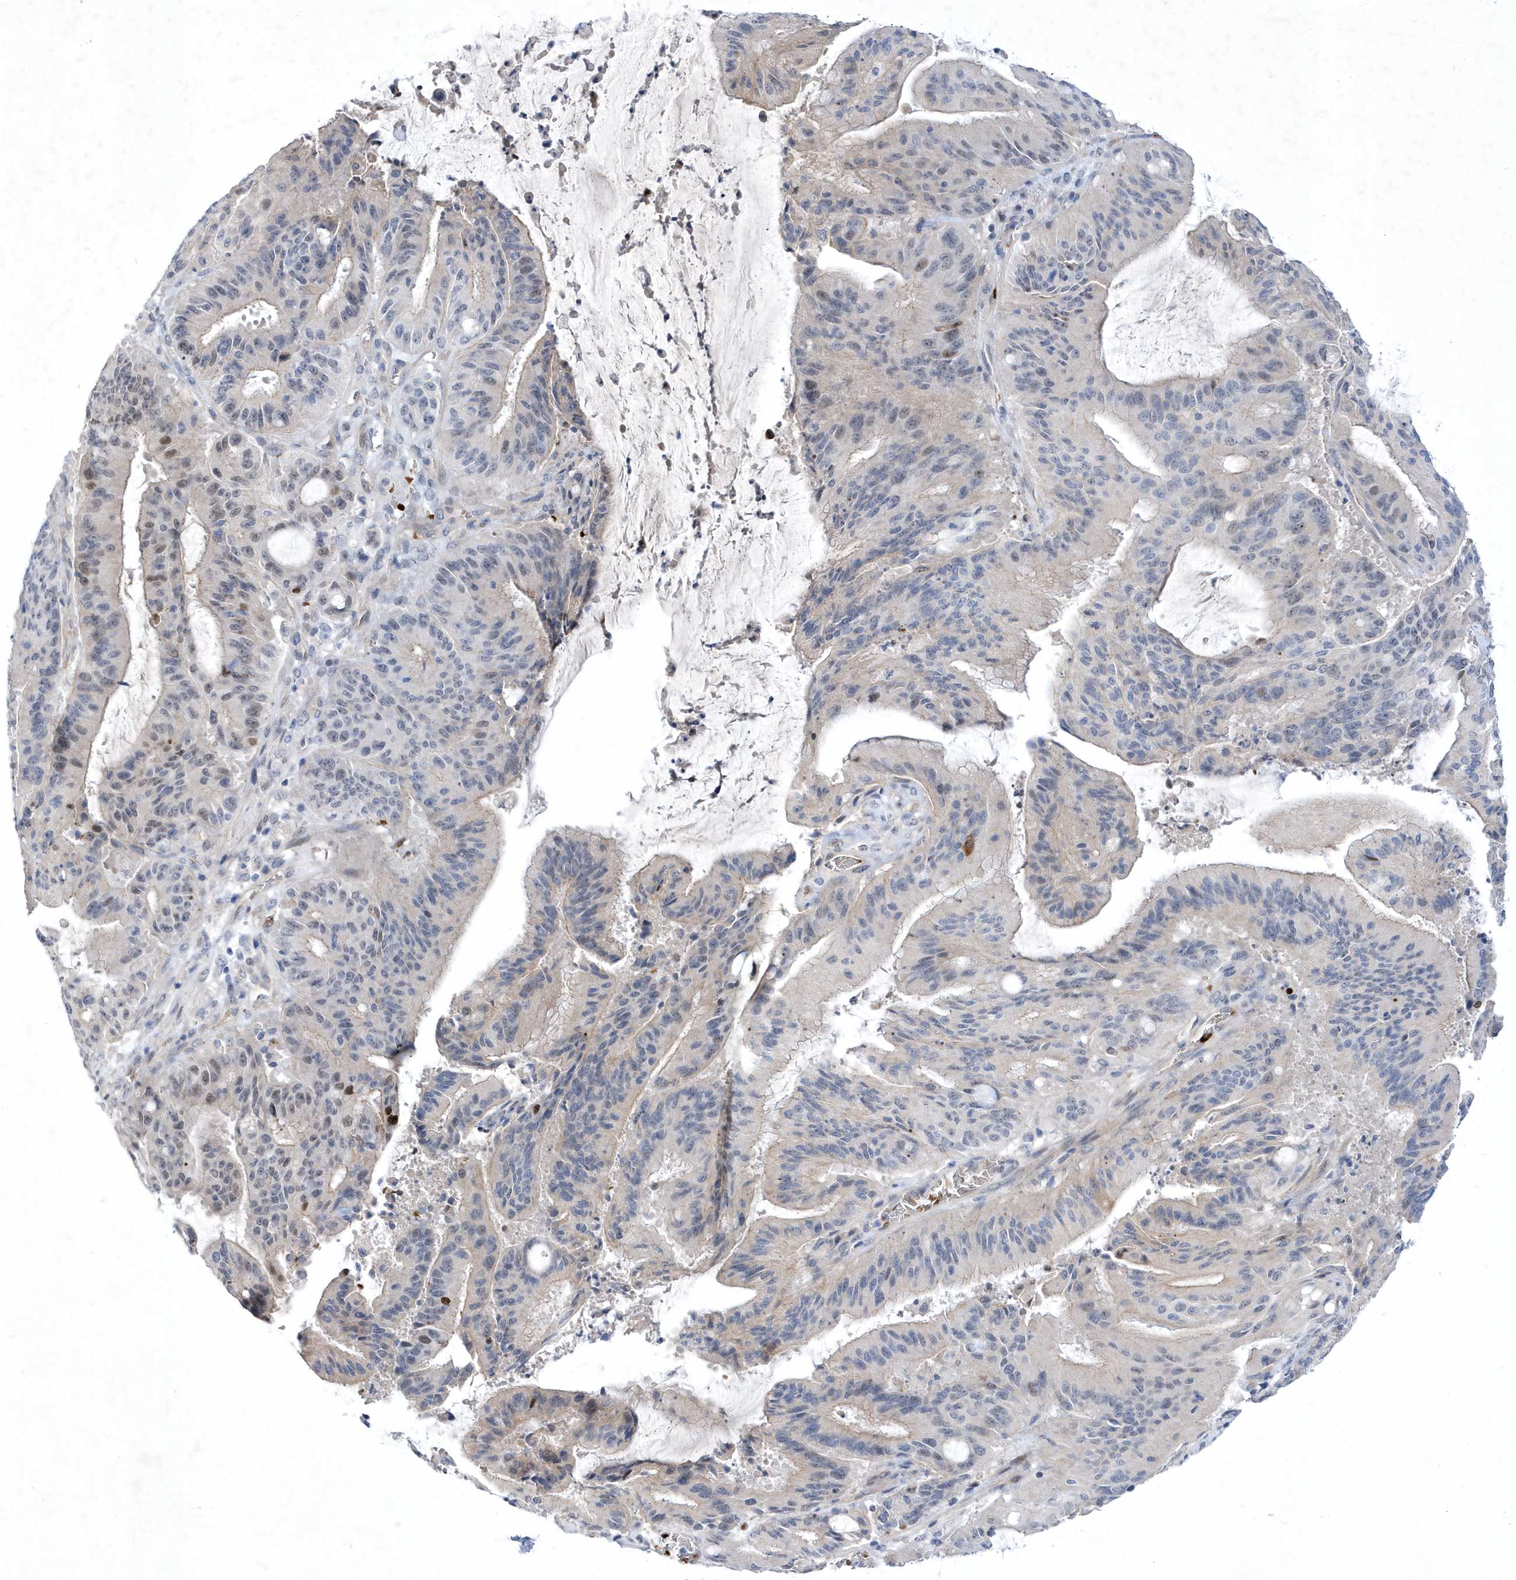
{"staining": {"intensity": "weak", "quantity": "<25%", "location": "nuclear"}, "tissue": "liver cancer", "cell_type": "Tumor cells", "image_type": "cancer", "snomed": [{"axis": "morphology", "description": "Normal tissue, NOS"}, {"axis": "morphology", "description": "Cholangiocarcinoma"}, {"axis": "topography", "description": "Liver"}, {"axis": "topography", "description": "Peripheral nerve tissue"}], "caption": "A micrograph of liver cancer stained for a protein shows no brown staining in tumor cells. (Immunohistochemistry (ihc), brightfield microscopy, high magnification).", "gene": "ZNF875", "patient": {"sex": "female", "age": 73}}